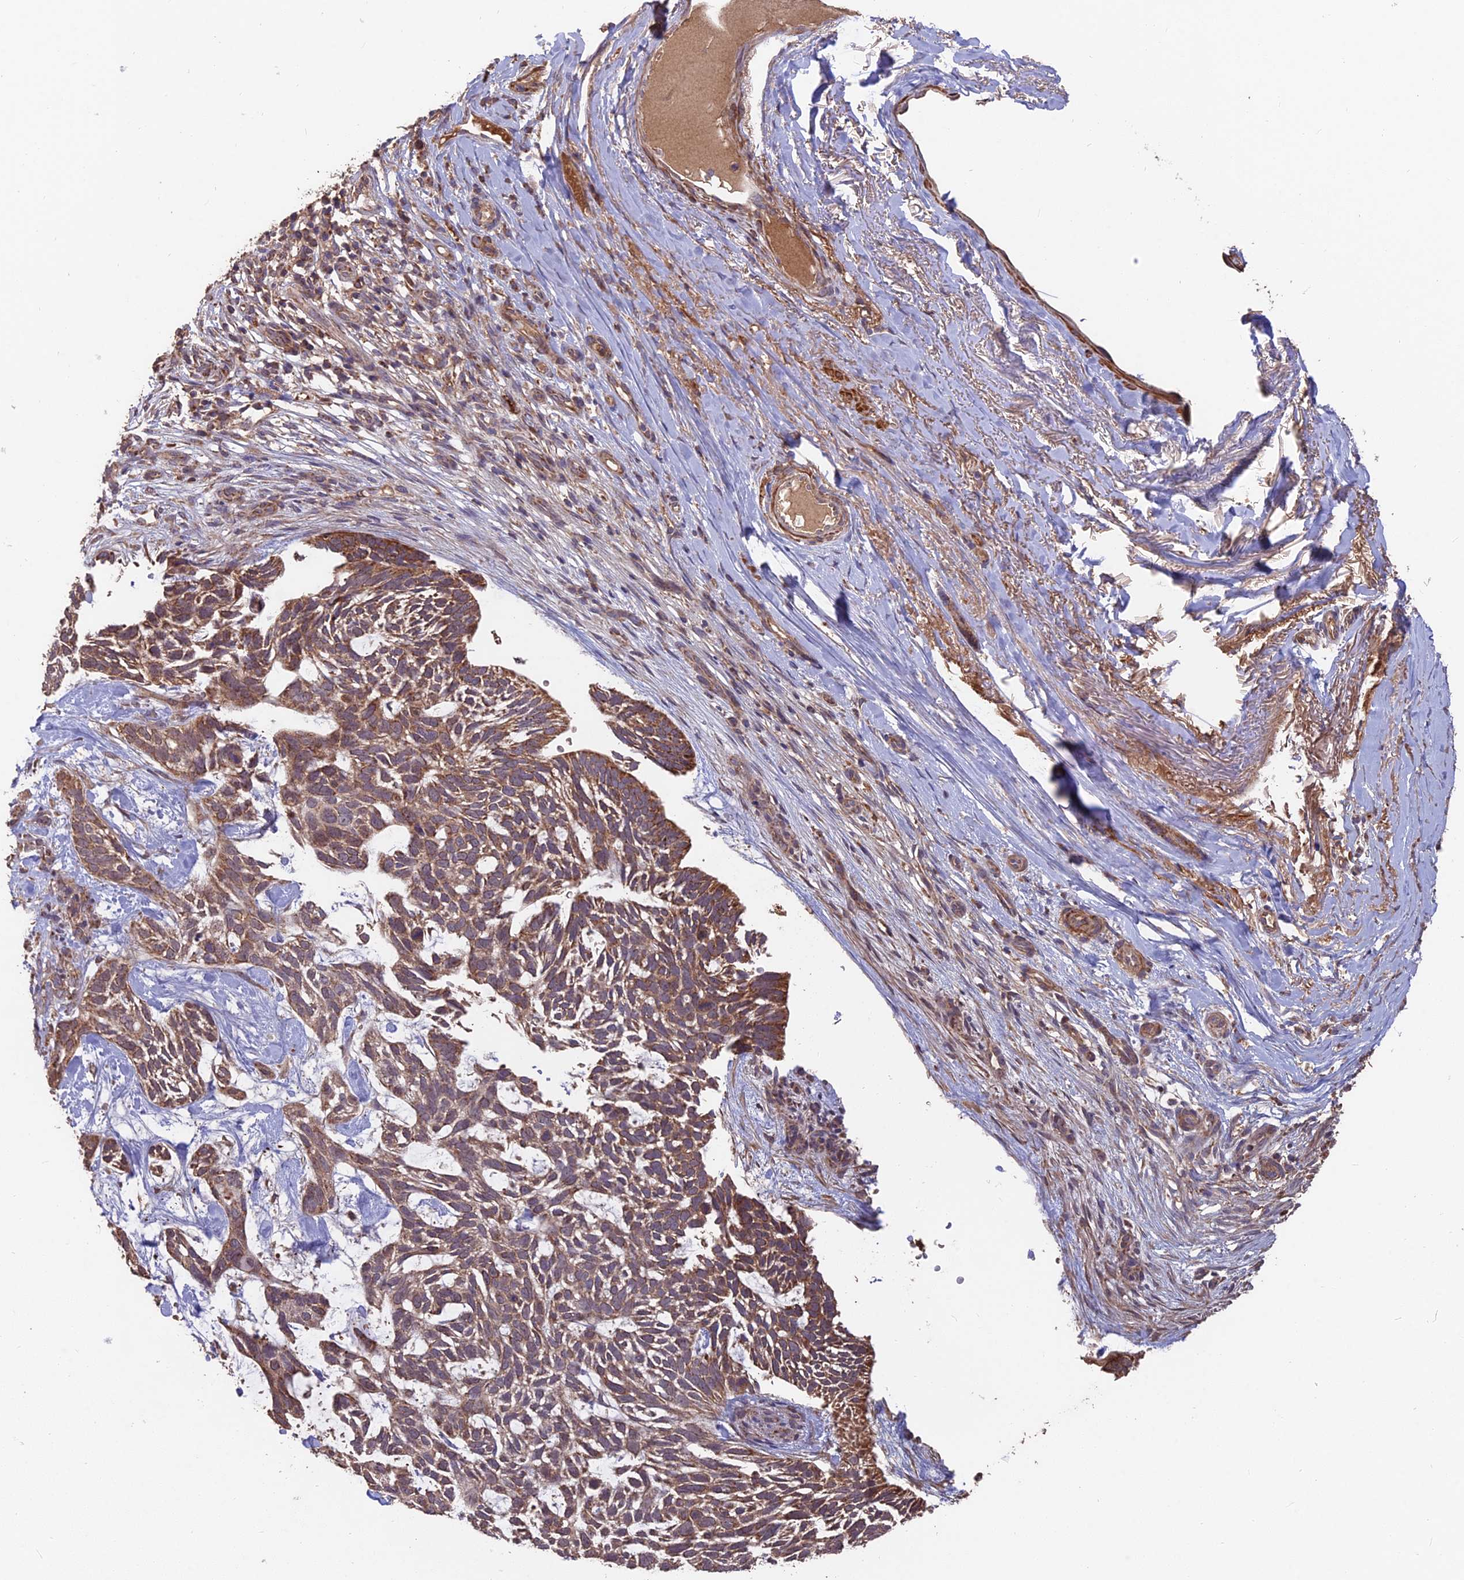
{"staining": {"intensity": "moderate", "quantity": "25%-75%", "location": "cytoplasmic/membranous"}, "tissue": "skin cancer", "cell_type": "Tumor cells", "image_type": "cancer", "snomed": [{"axis": "morphology", "description": "Basal cell carcinoma"}, {"axis": "topography", "description": "Skin"}], "caption": "A micrograph of human basal cell carcinoma (skin) stained for a protein displays moderate cytoplasmic/membranous brown staining in tumor cells.", "gene": "IFT22", "patient": {"sex": "male", "age": 88}}